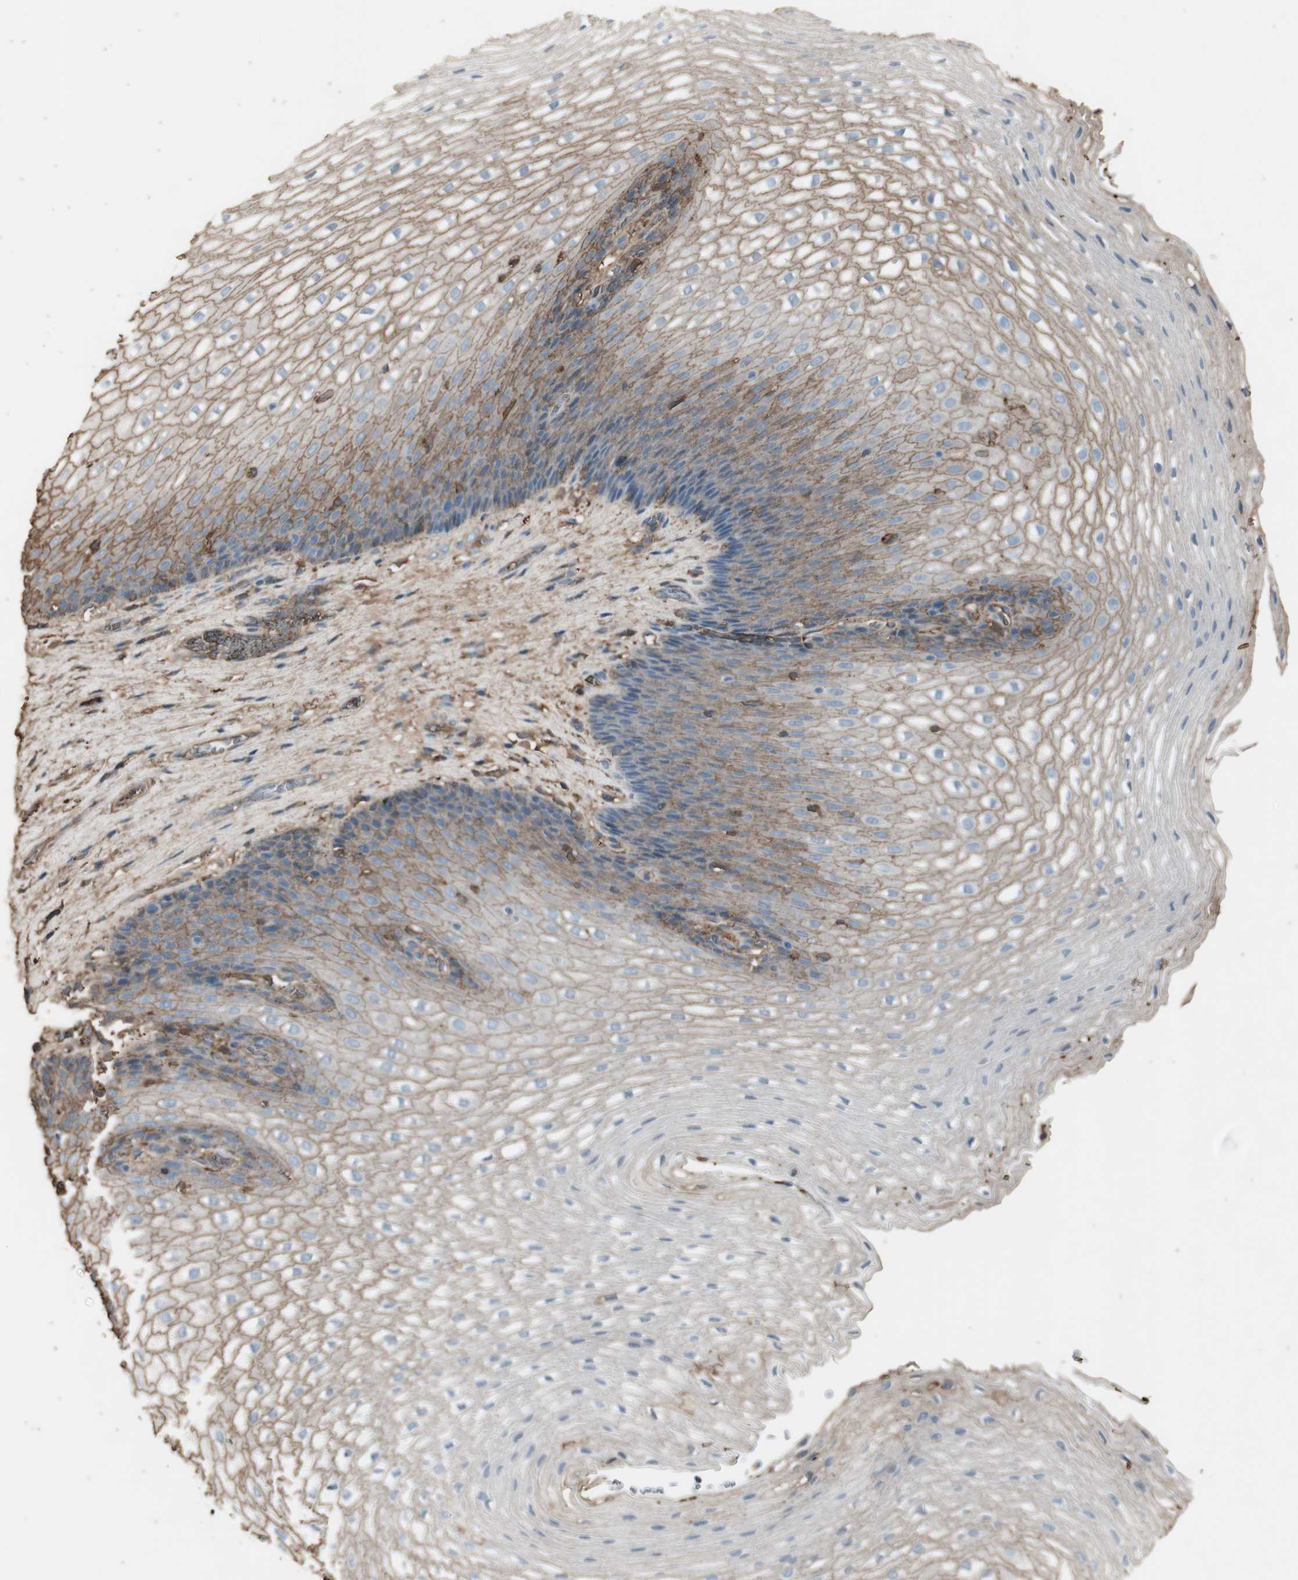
{"staining": {"intensity": "weak", "quantity": "25%-75%", "location": "cytoplasmic/membranous"}, "tissue": "esophagus", "cell_type": "Squamous epithelial cells", "image_type": "normal", "snomed": [{"axis": "morphology", "description": "Normal tissue, NOS"}, {"axis": "topography", "description": "Esophagus"}], "caption": "IHC staining of benign esophagus, which exhibits low levels of weak cytoplasmic/membranous staining in approximately 25%-75% of squamous epithelial cells indicating weak cytoplasmic/membranous protein positivity. The staining was performed using DAB (brown) for protein detection and nuclei were counterstained in hematoxylin (blue).", "gene": "MMP14", "patient": {"sex": "male", "age": 48}}